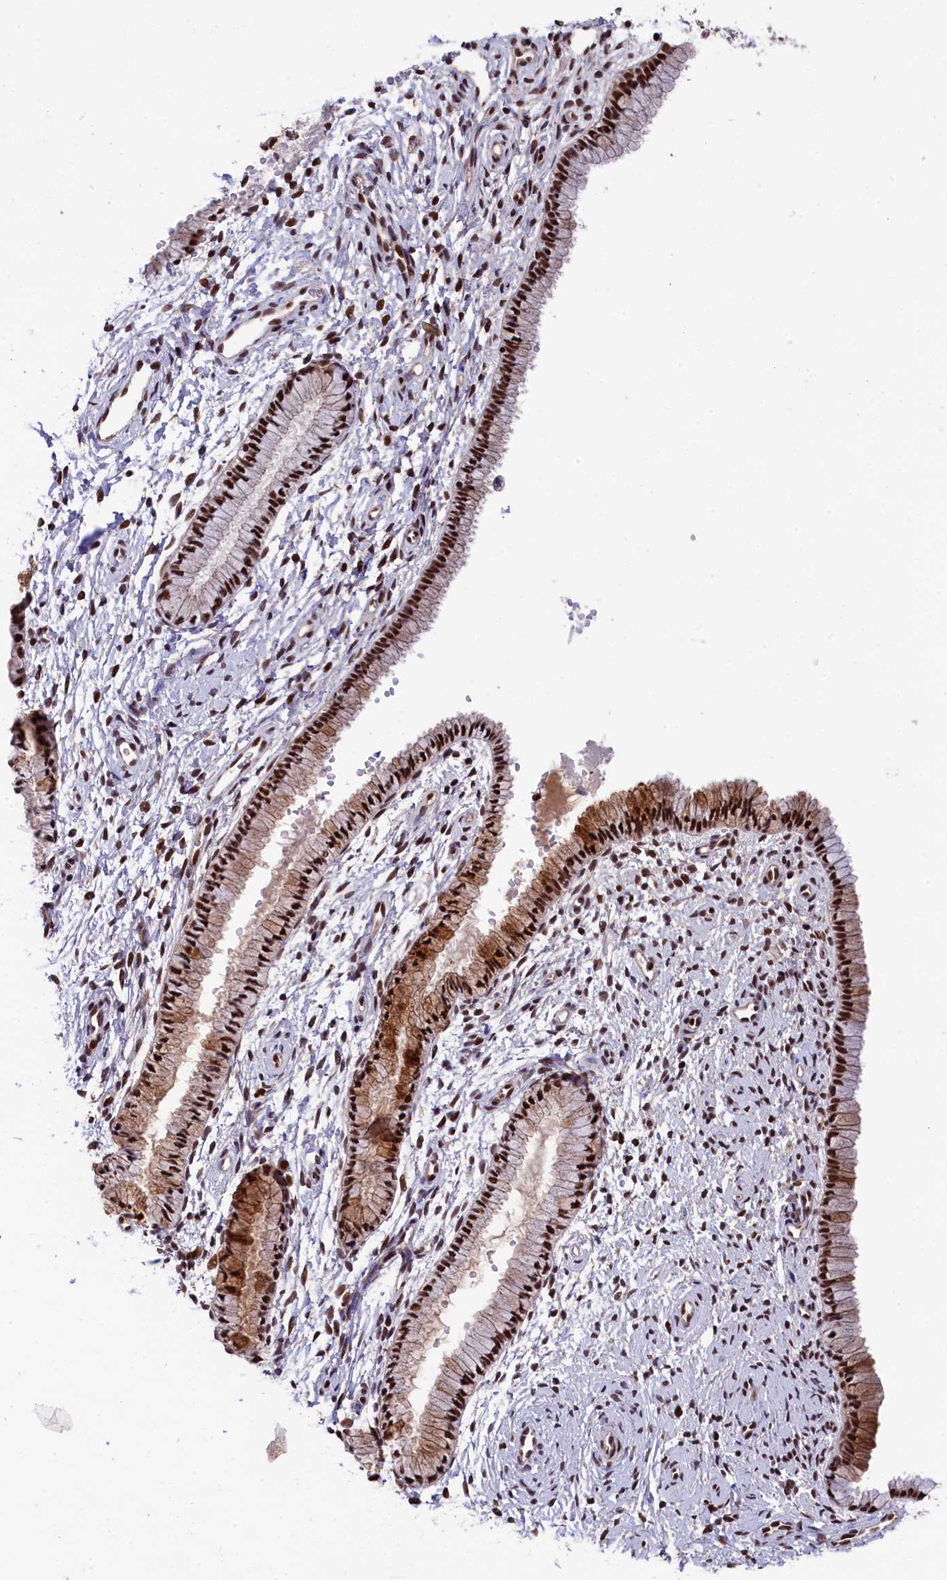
{"staining": {"intensity": "strong", "quantity": ">75%", "location": "cytoplasmic/membranous,nuclear"}, "tissue": "cervix", "cell_type": "Glandular cells", "image_type": "normal", "snomed": [{"axis": "morphology", "description": "Normal tissue, NOS"}, {"axis": "topography", "description": "Cervix"}], "caption": "Brown immunohistochemical staining in unremarkable cervix reveals strong cytoplasmic/membranous,nuclear expression in approximately >75% of glandular cells. The staining was performed using DAB to visualize the protein expression in brown, while the nuclei were stained in blue with hematoxylin (Magnification: 20x).", "gene": "ADIG", "patient": {"sex": "female", "age": 33}}